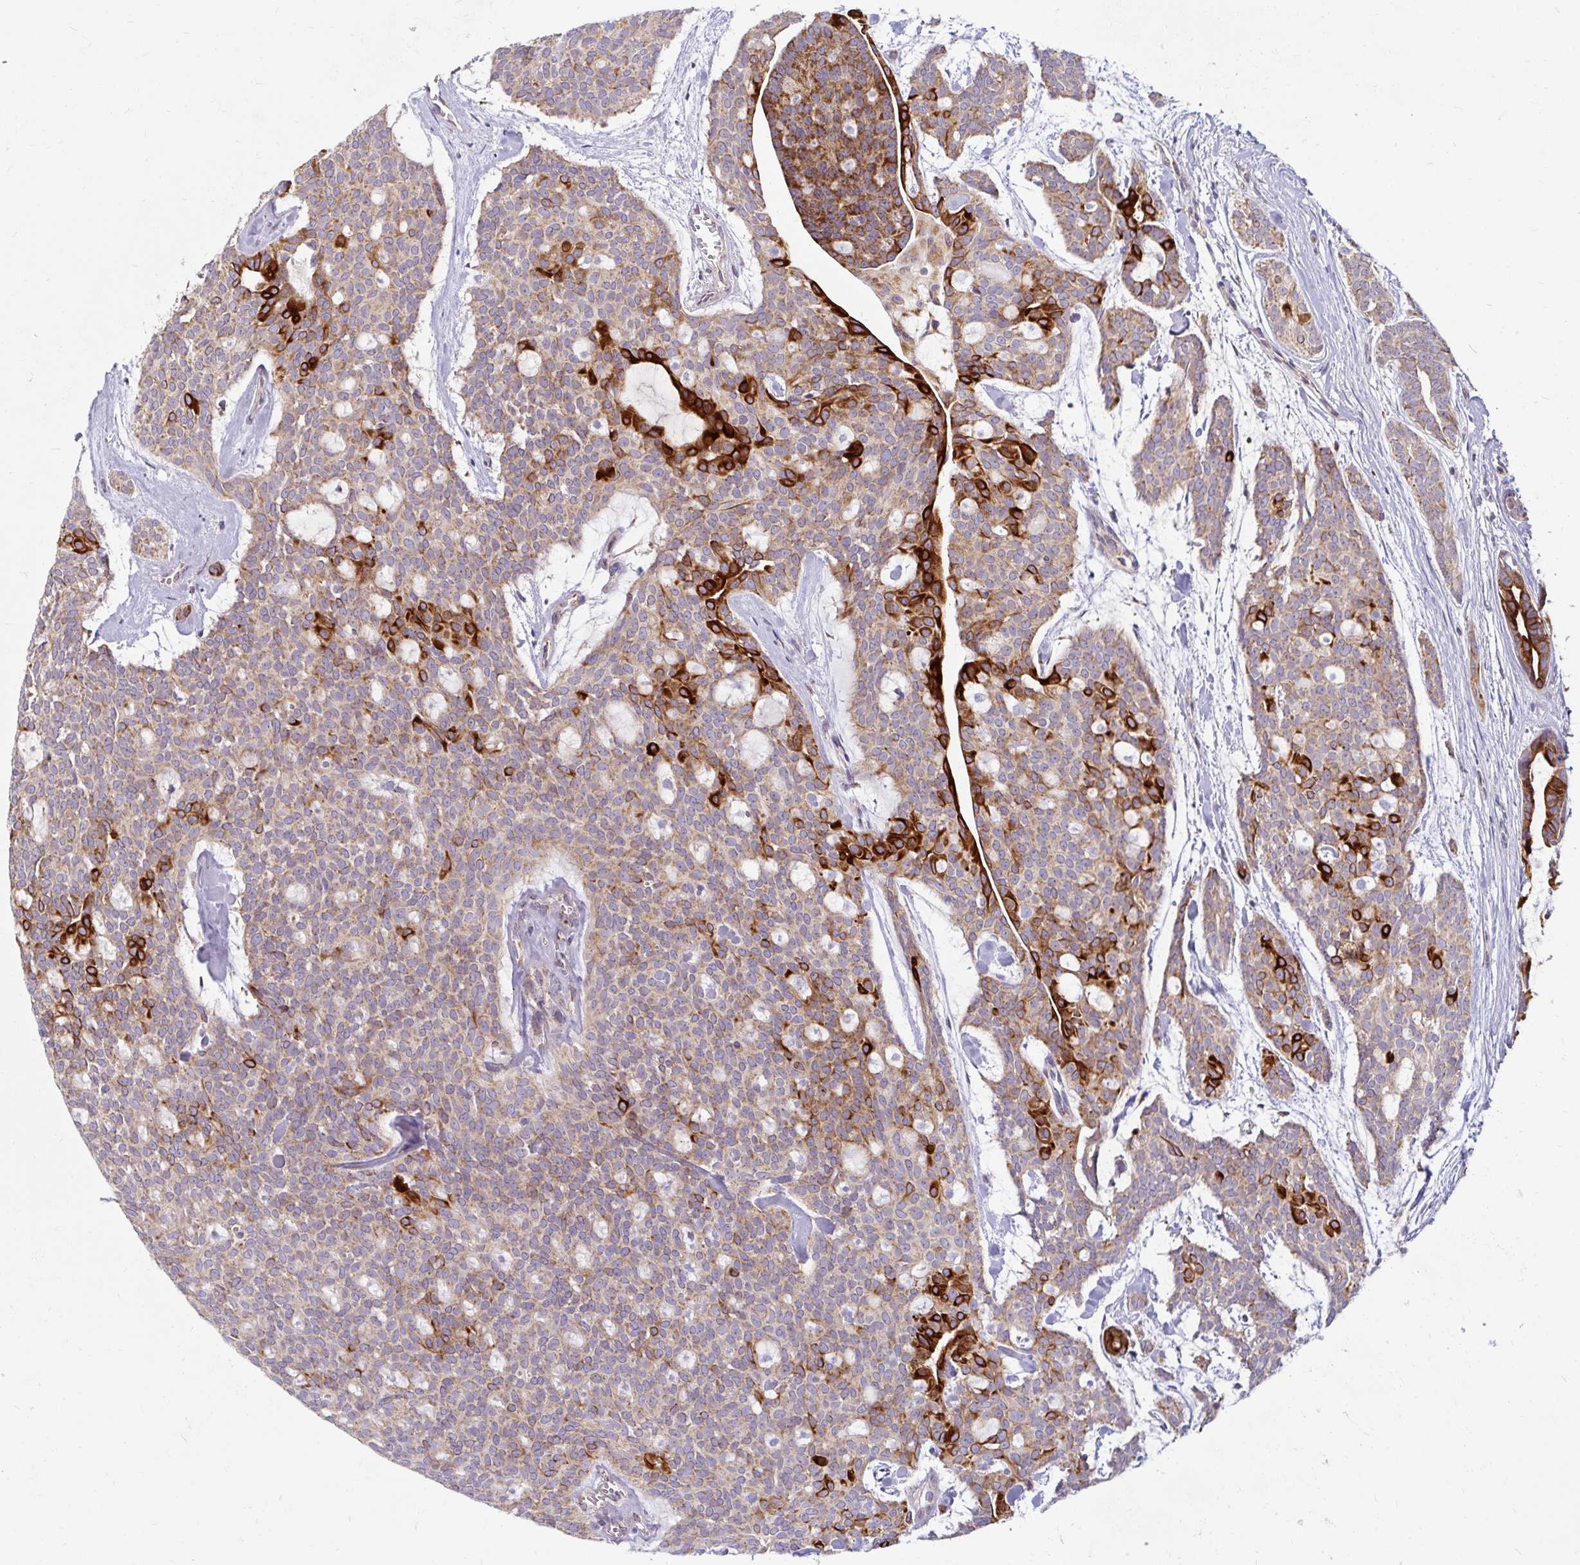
{"staining": {"intensity": "strong", "quantity": "<25%", "location": "cytoplasmic/membranous"}, "tissue": "head and neck cancer", "cell_type": "Tumor cells", "image_type": "cancer", "snomed": [{"axis": "morphology", "description": "Adenocarcinoma, NOS"}, {"axis": "topography", "description": "Head-Neck"}], "caption": "DAB immunohistochemical staining of head and neck adenocarcinoma demonstrates strong cytoplasmic/membranous protein staining in about <25% of tumor cells.", "gene": "SKP2", "patient": {"sex": "male", "age": 66}}